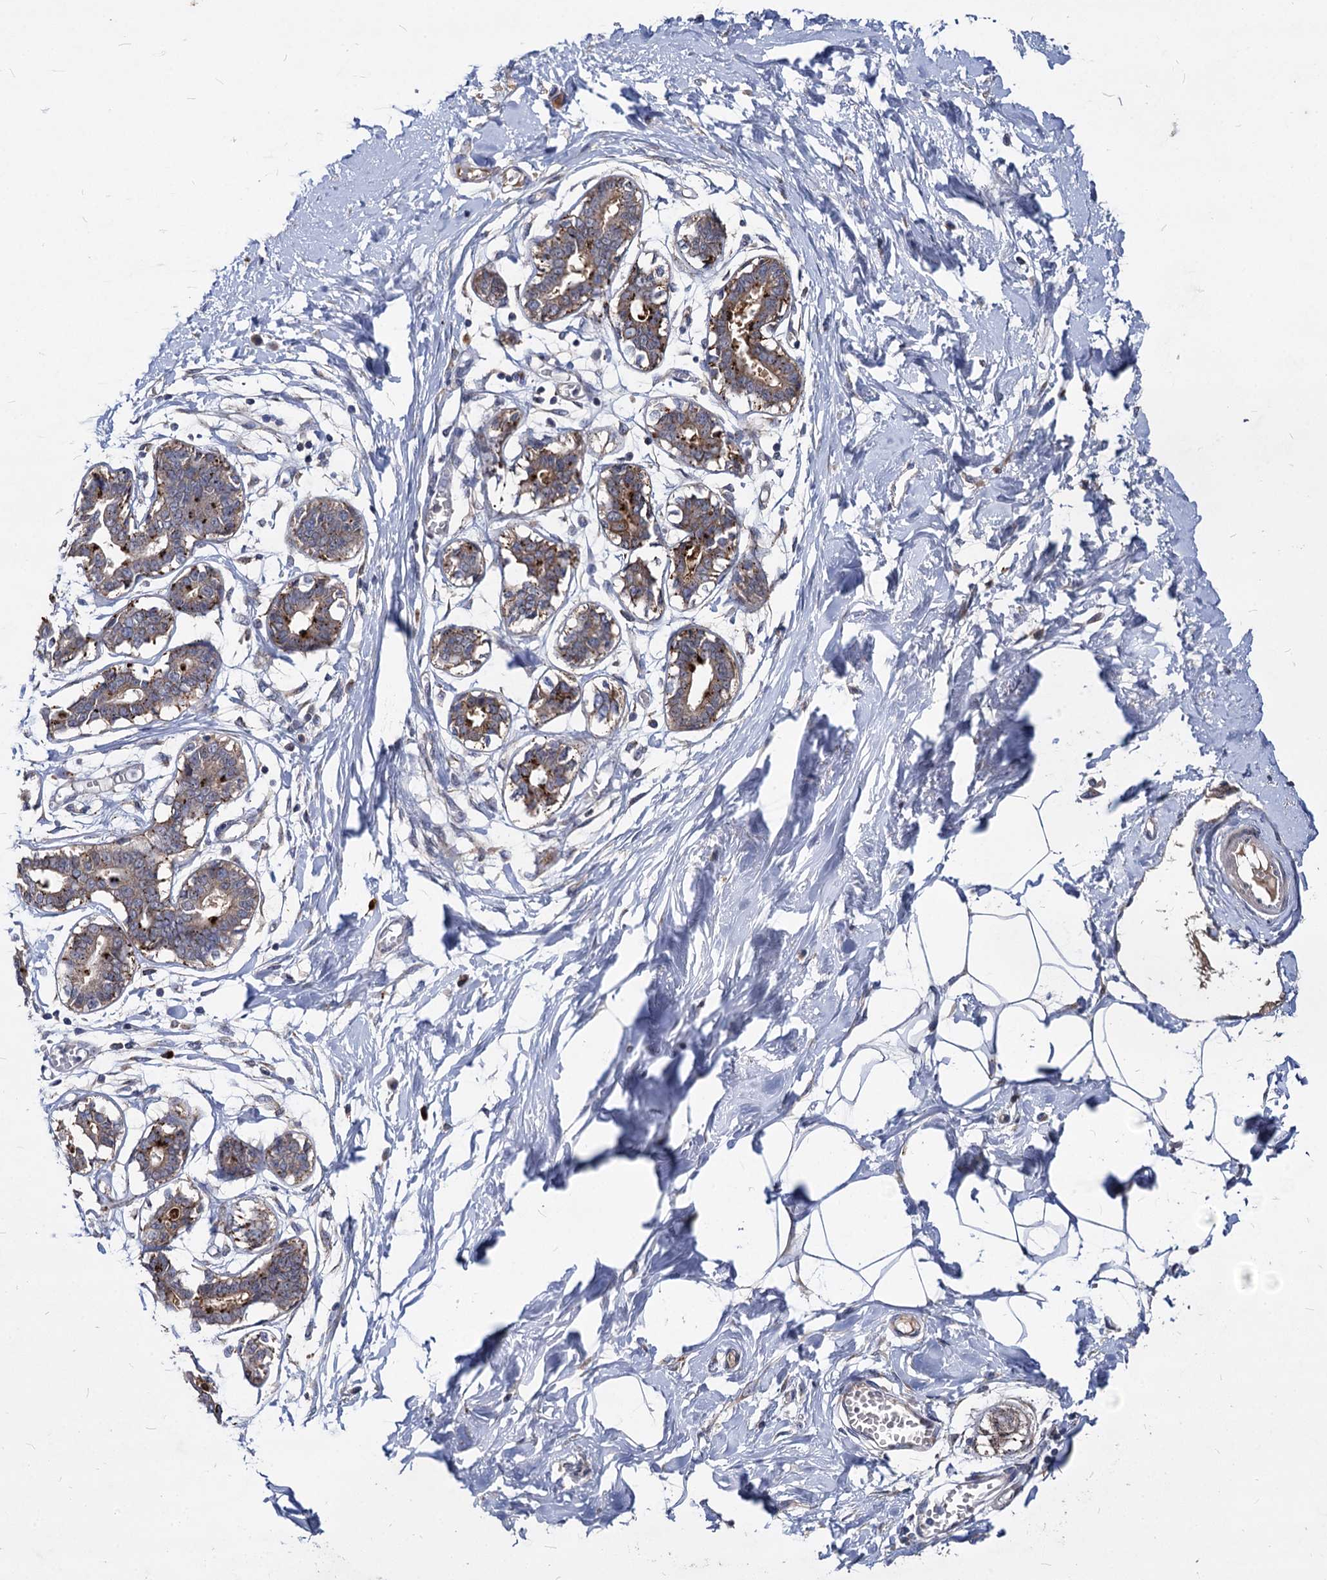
{"staining": {"intensity": "negative", "quantity": "none", "location": "none"}, "tissue": "breast", "cell_type": "Adipocytes", "image_type": "normal", "snomed": [{"axis": "morphology", "description": "Normal tissue, NOS"}, {"axis": "topography", "description": "Breast"}], "caption": "Photomicrograph shows no protein expression in adipocytes of benign breast. The staining was performed using DAB to visualize the protein expression in brown, while the nuclei were stained in blue with hematoxylin (Magnification: 20x).", "gene": "C11orf86", "patient": {"sex": "female", "age": 27}}